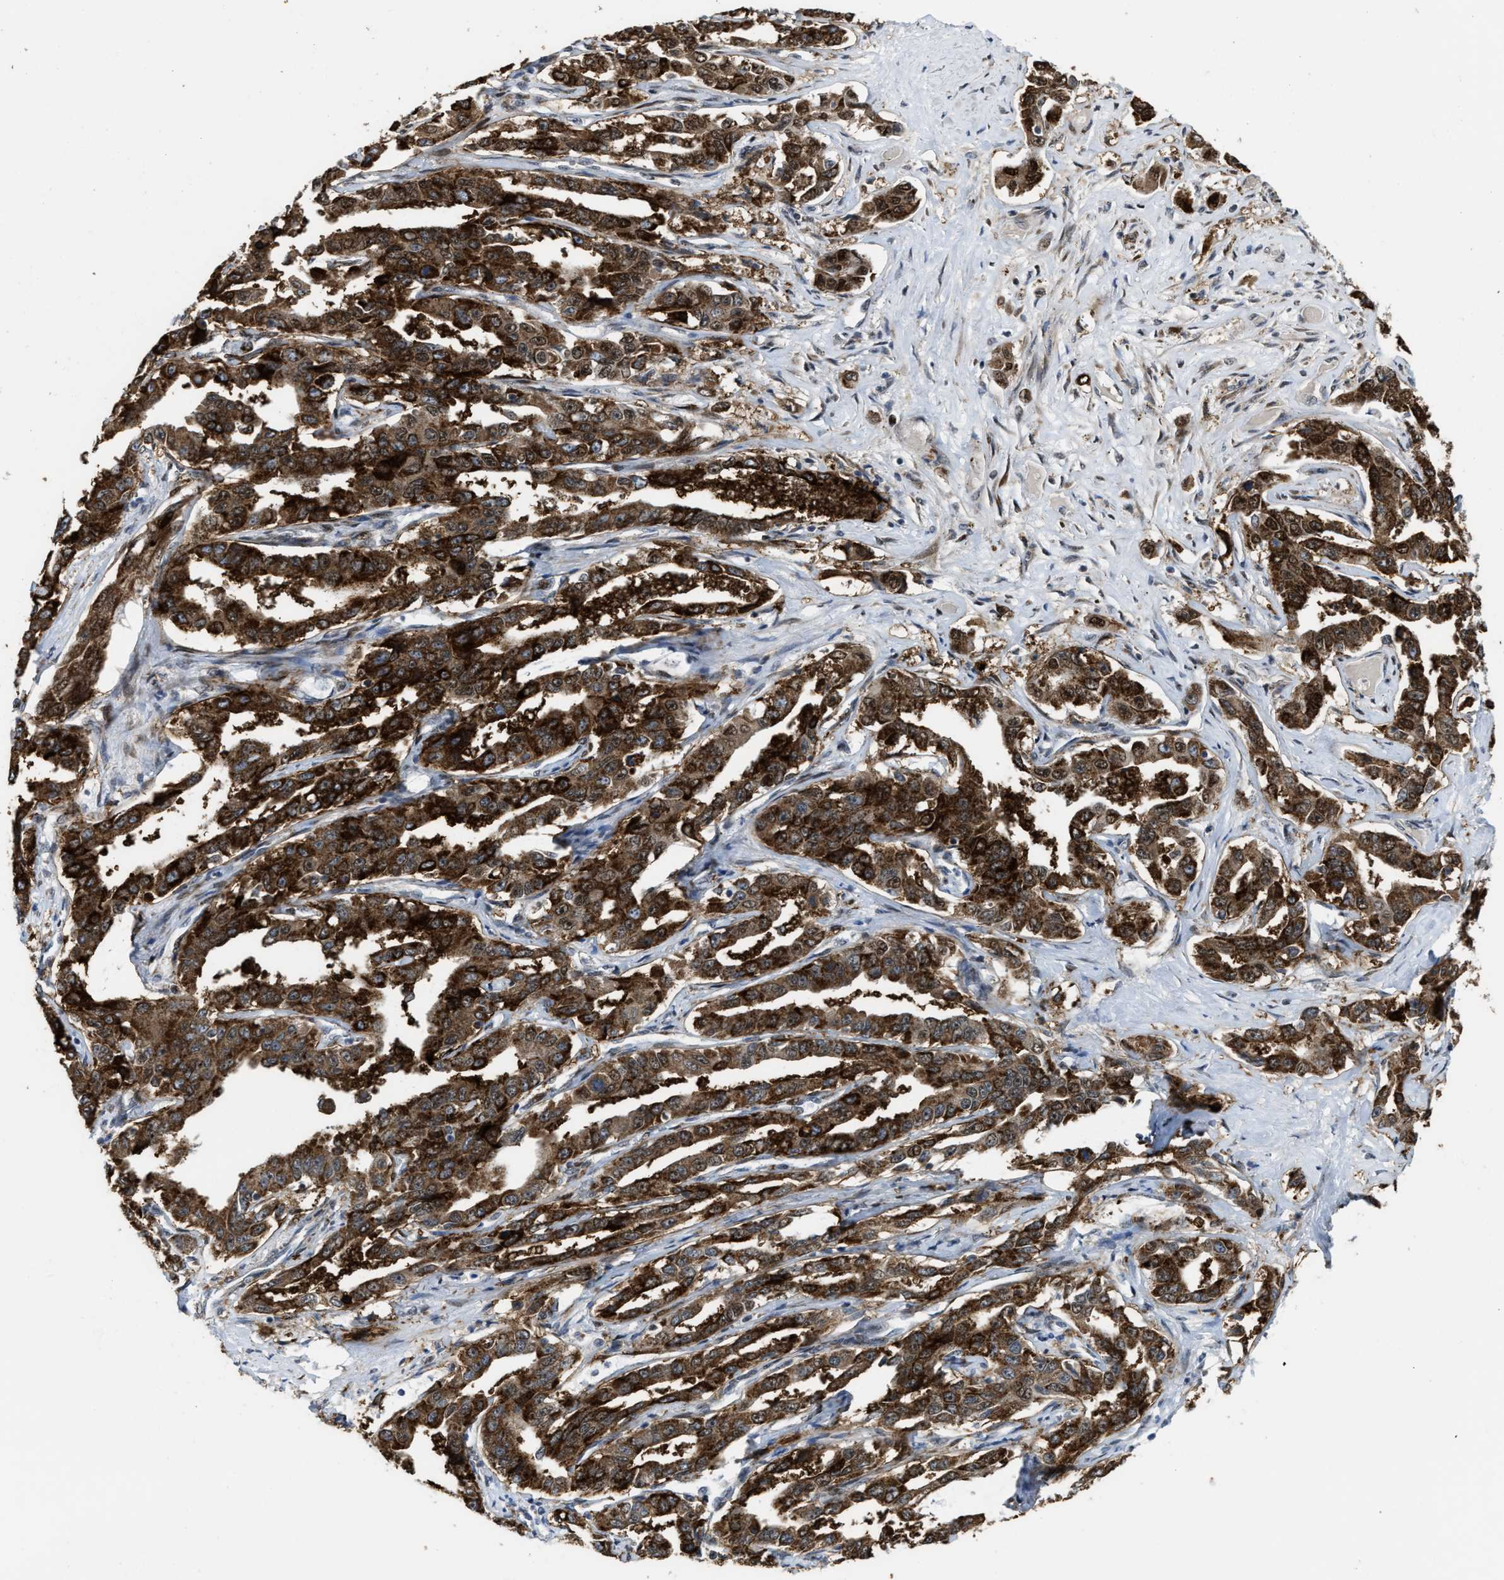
{"staining": {"intensity": "strong", "quantity": ">75%", "location": "cytoplasmic/membranous"}, "tissue": "liver cancer", "cell_type": "Tumor cells", "image_type": "cancer", "snomed": [{"axis": "morphology", "description": "Cholangiocarcinoma"}, {"axis": "topography", "description": "Liver"}], "caption": "Immunohistochemical staining of liver cholangiocarcinoma displays strong cytoplasmic/membranous protein expression in about >75% of tumor cells.", "gene": "ZNF250", "patient": {"sex": "male", "age": 59}}